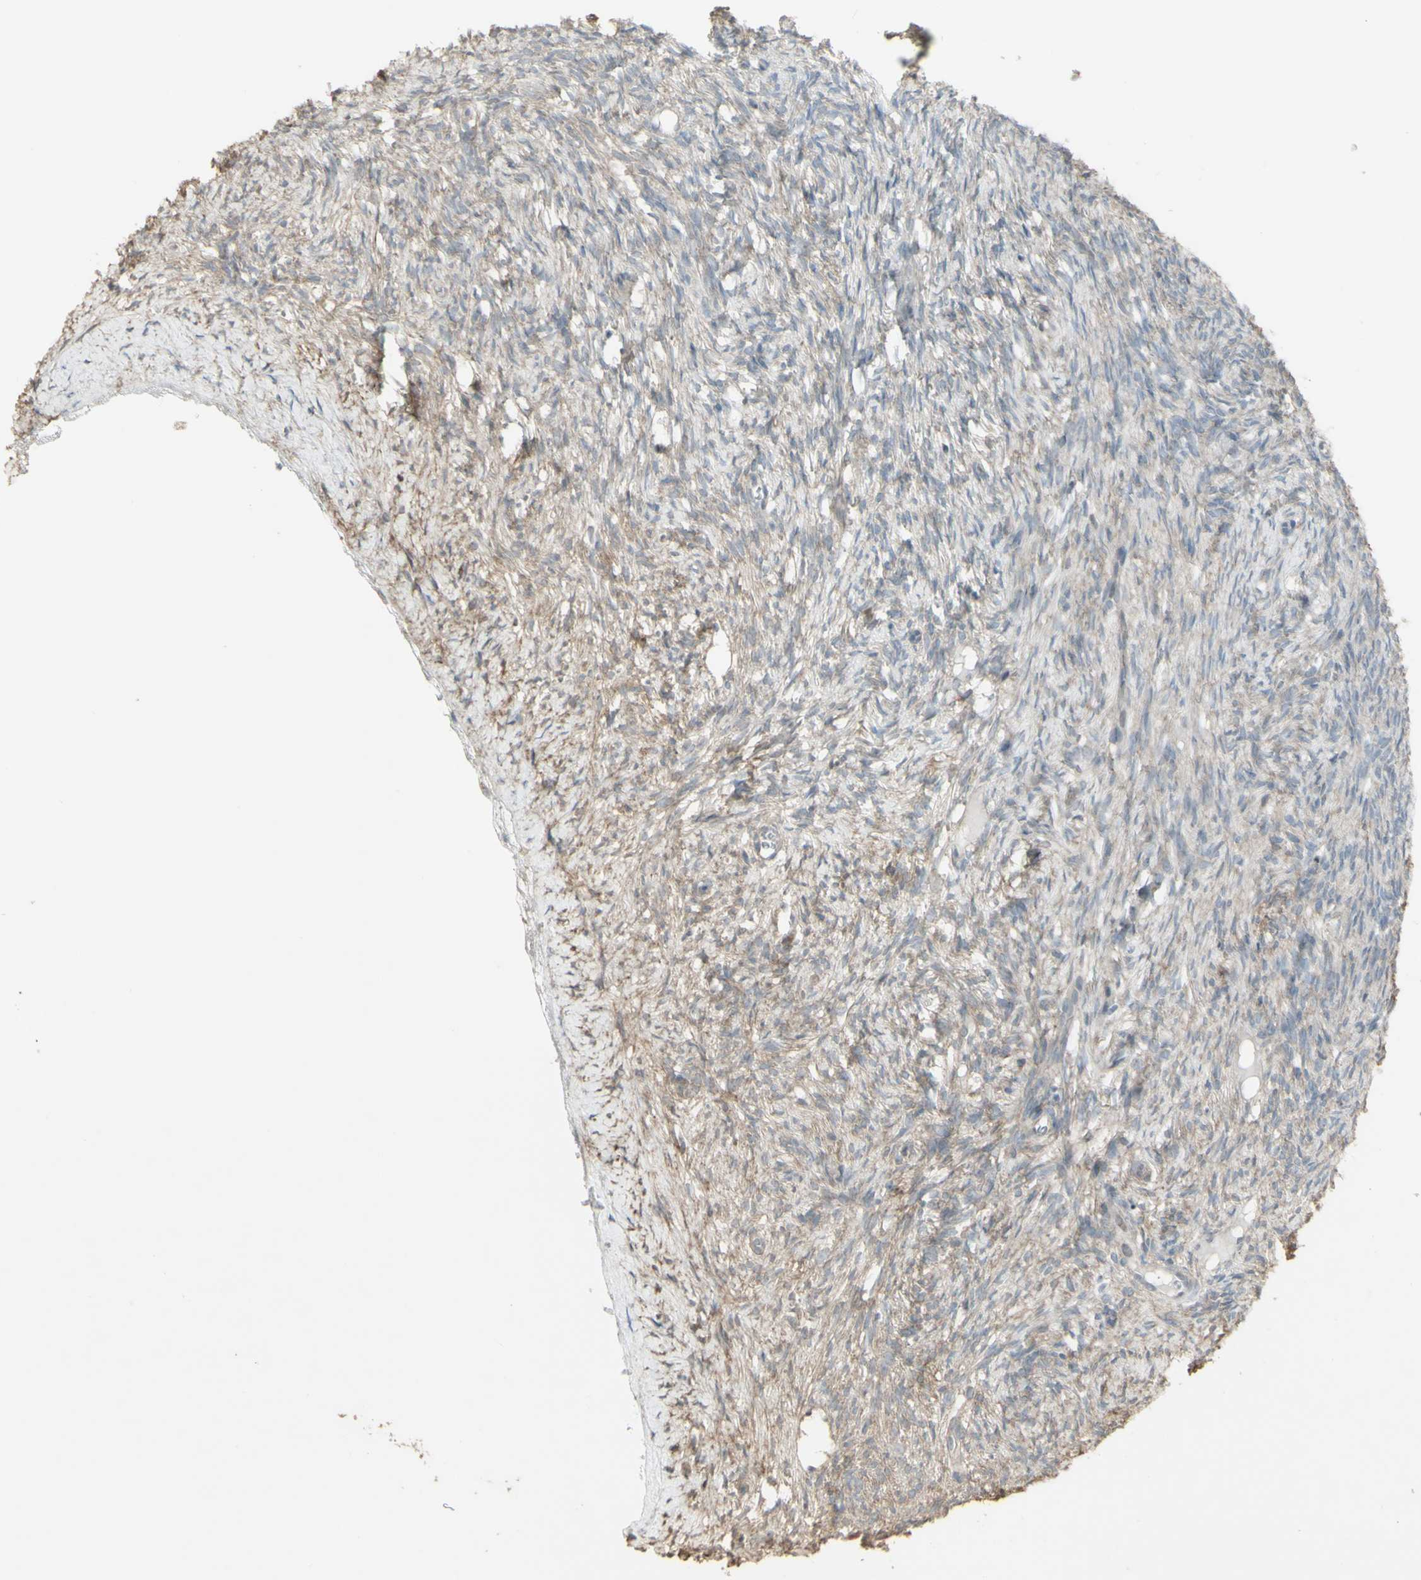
{"staining": {"intensity": "negative", "quantity": "none", "location": "none"}, "tissue": "ovary", "cell_type": "Ovarian stroma cells", "image_type": "normal", "snomed": [{"axis": "morphology", "description": "Normal tissue, NOS"}, {"axis": "topography", "description": "Ovary"}], "caption": "Immunohistochemistry (IHC) micrograph of unremarkable ovary: ovary stained with DAB (3,3'-diaminobenzidine) shows no significant protein positivity in ovarian stroma cells. (DAB (3,3'-diaminobenzidine) immunohistochemistry (IHC) with hematoxylin counter stain).", "gene": "ENSG00000285526", "patient": {"sex": "female", "age": 33}}